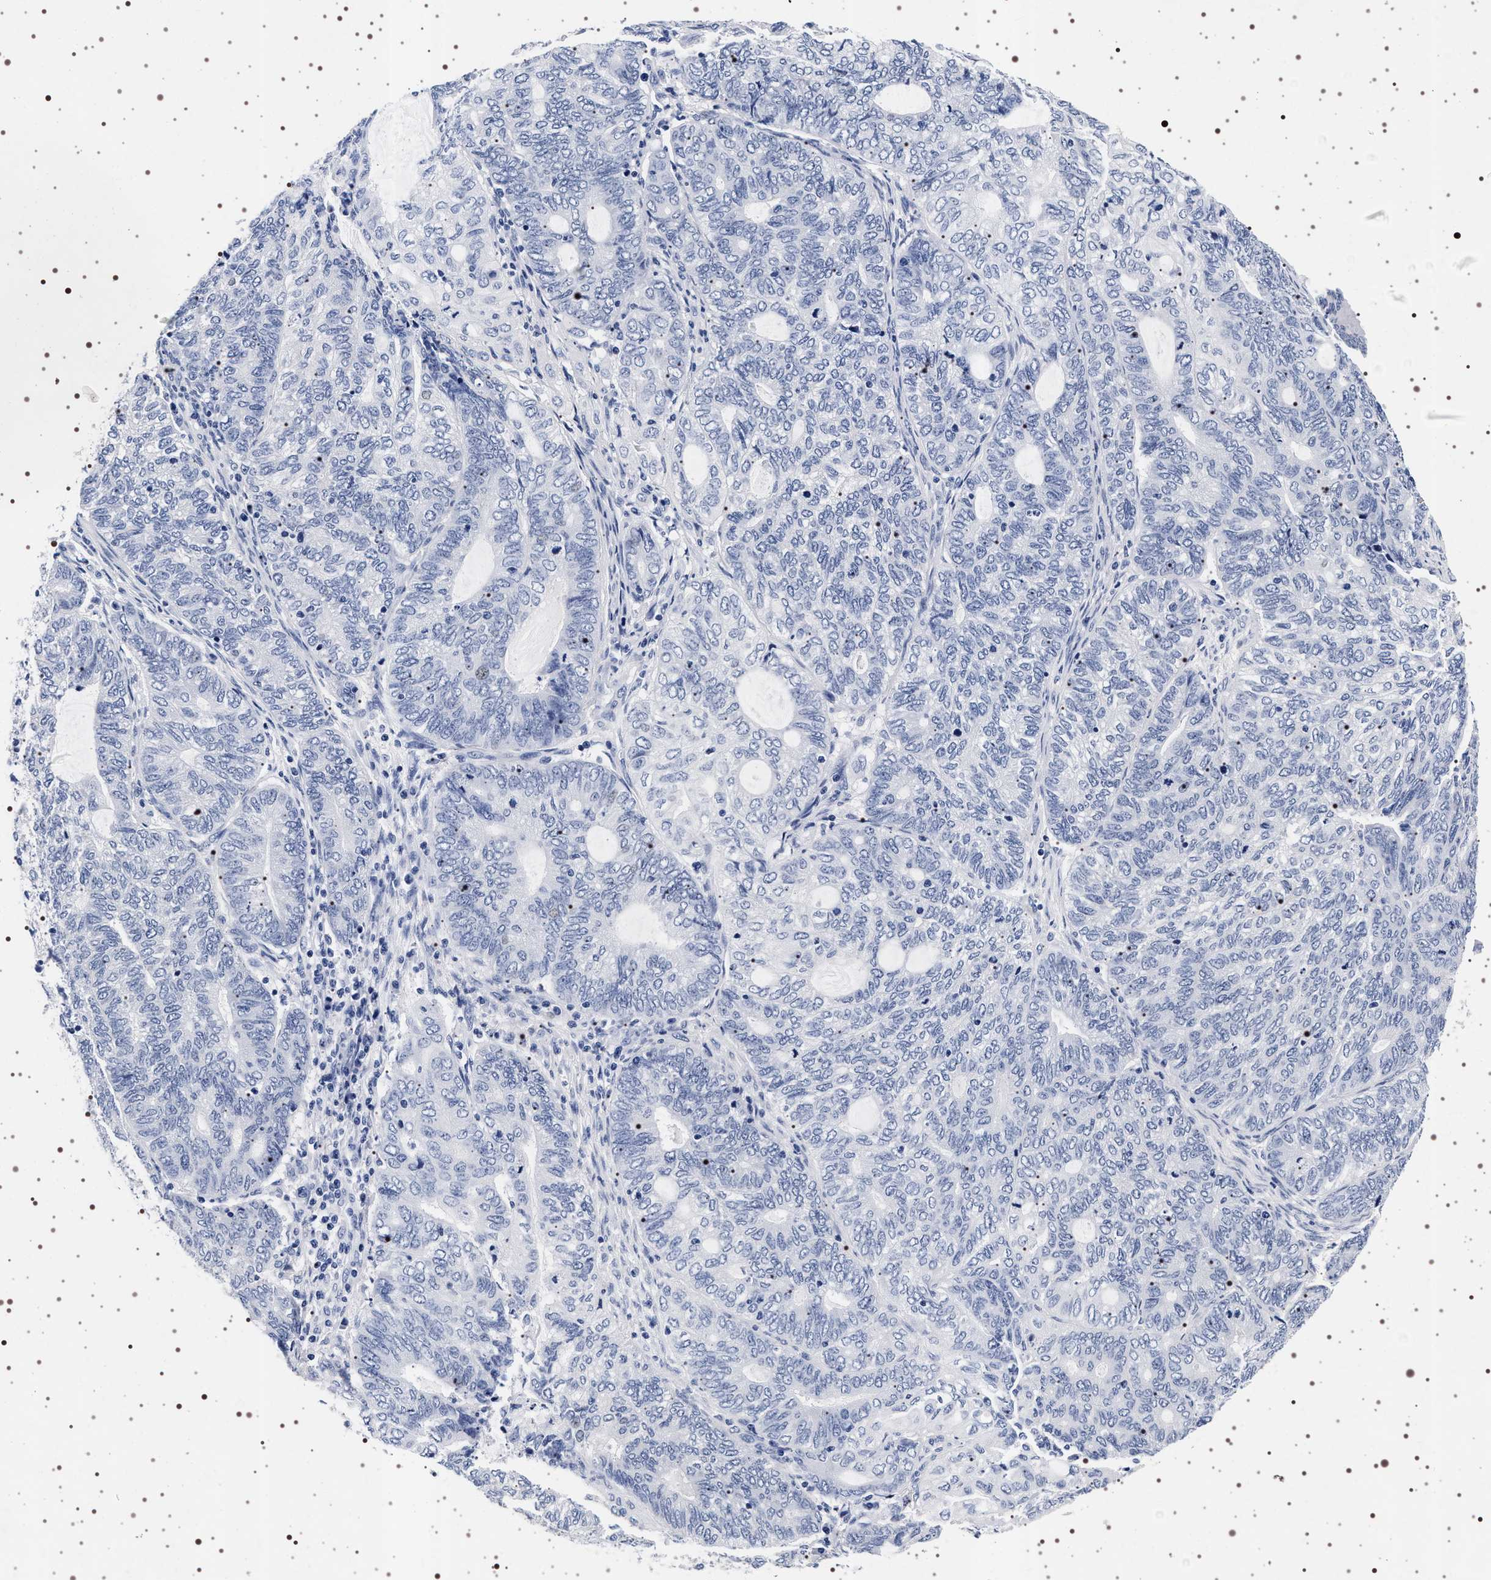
{"staining": {"intensity": "negative", "quantity": "none", "location": "none"}, "tissue": "endometrial cancer", "cell_type": "Tumor cells", "image_type": "cancer", "snomed": [{"axis": "morphology", "description": "Adenocarcinoma, NOS"}, {"axis": "topography", "description": "Uterus"}, {"axis": "topography", "description": "Endometrium"}], "caption": "Endometrial cancer stained for a protein using immunohistochemistry (IHC) reveals no staining tumor cells.", "gene": "SYN1", "patient": {"sex": "female", "age": 70}}